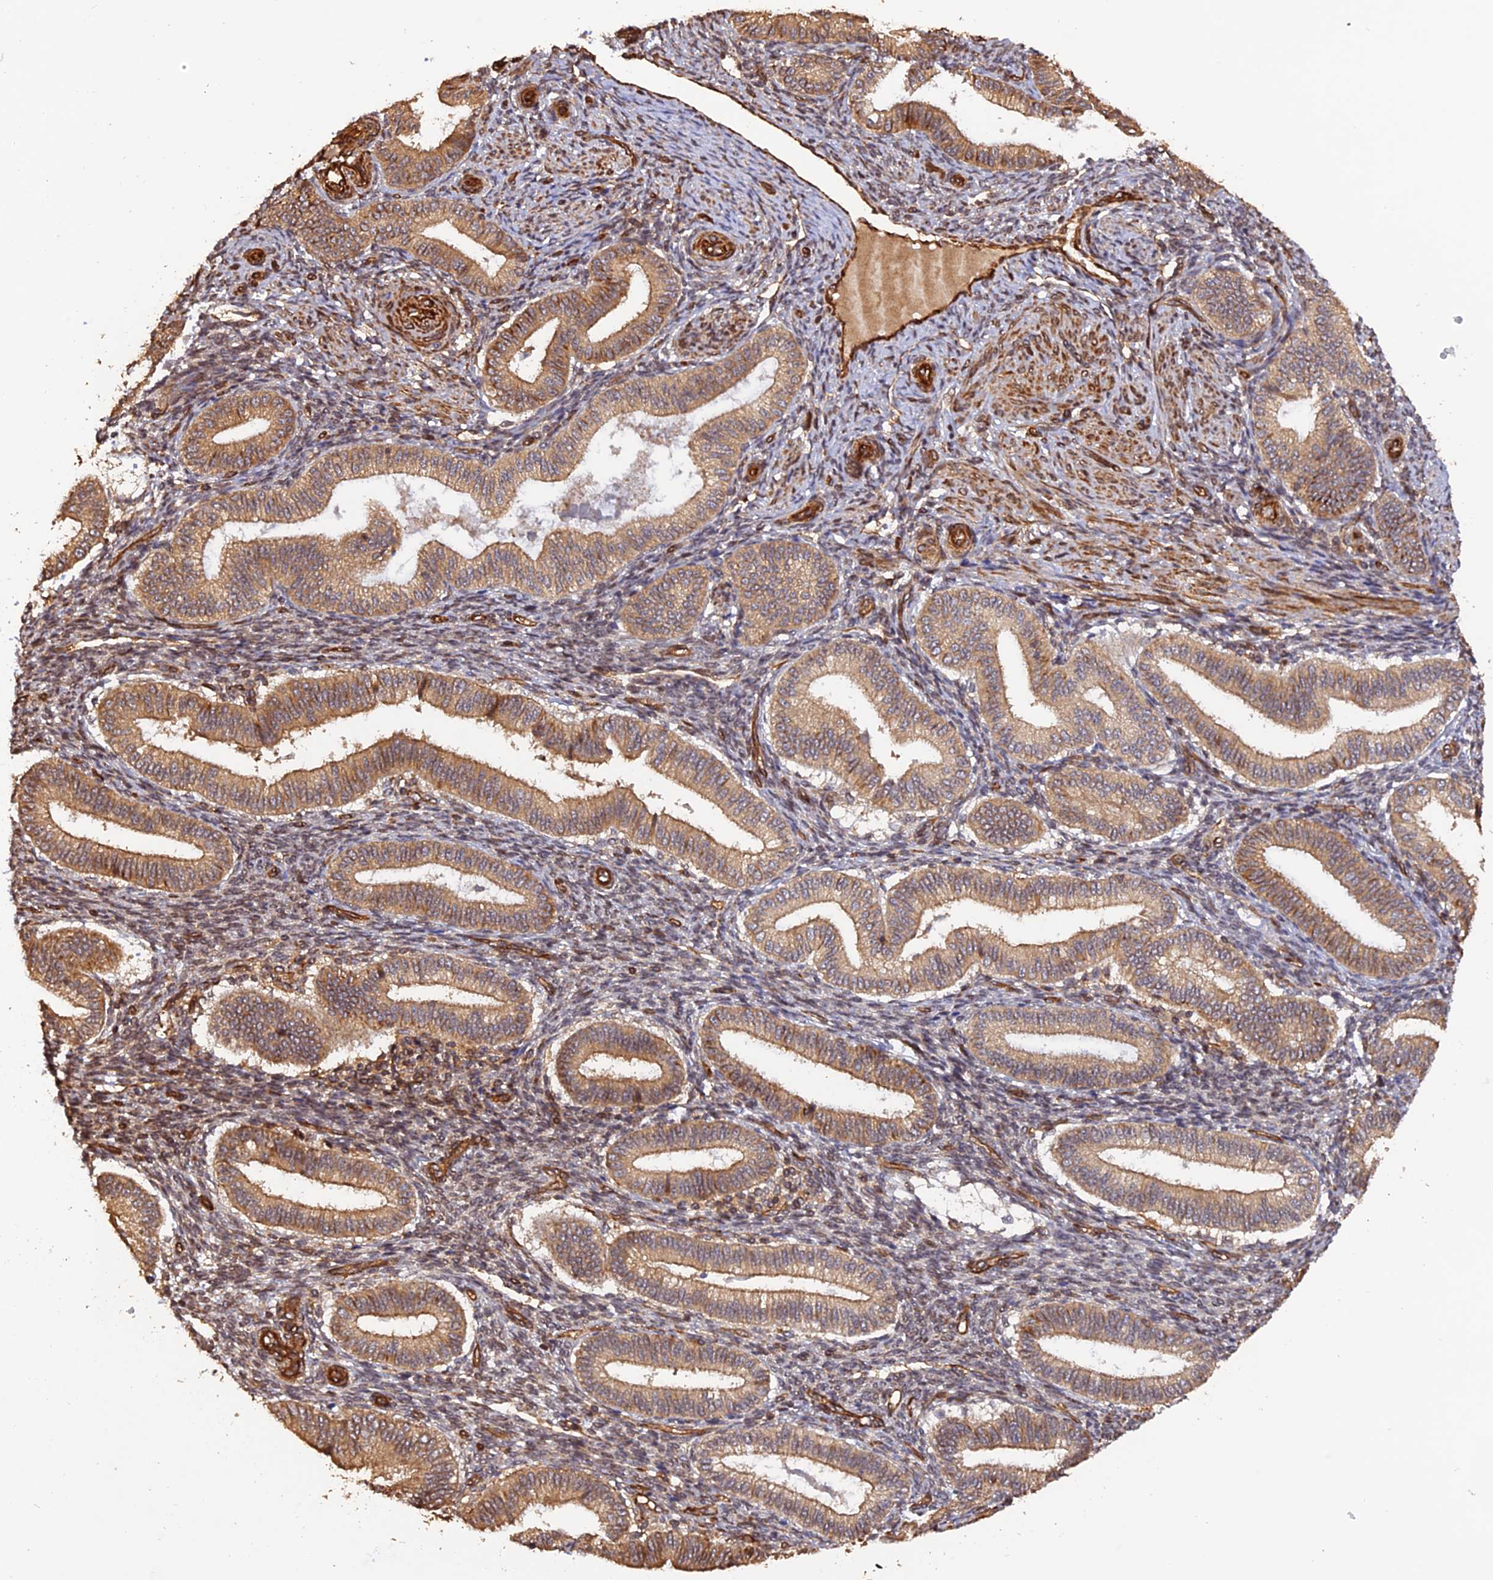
{"staining": {"intensity": "moderate", "quantity": "<25%", "location": "cytoplasmic/membranous"}, "tissue": "endometrium", "cell_type": "Cells in endometrial stroma", "image_type": "normal", "snomed": [{"axis": "morphology", "description": "Normal tissue, NOS"}, {"axis": "topography", "description": "Endometrium"}], "caption": "Immunohistochemistry (IHC) (DAB (3,3'-diaminobenzidine)) staining of unremarkable human endometrium reveals moderate cytoplasmic/membranous protein positivity in approximately <25% of cells in endometrial stroma.", "gene": "CREBL2", "patient": {"sex": "female", "age": 39}}